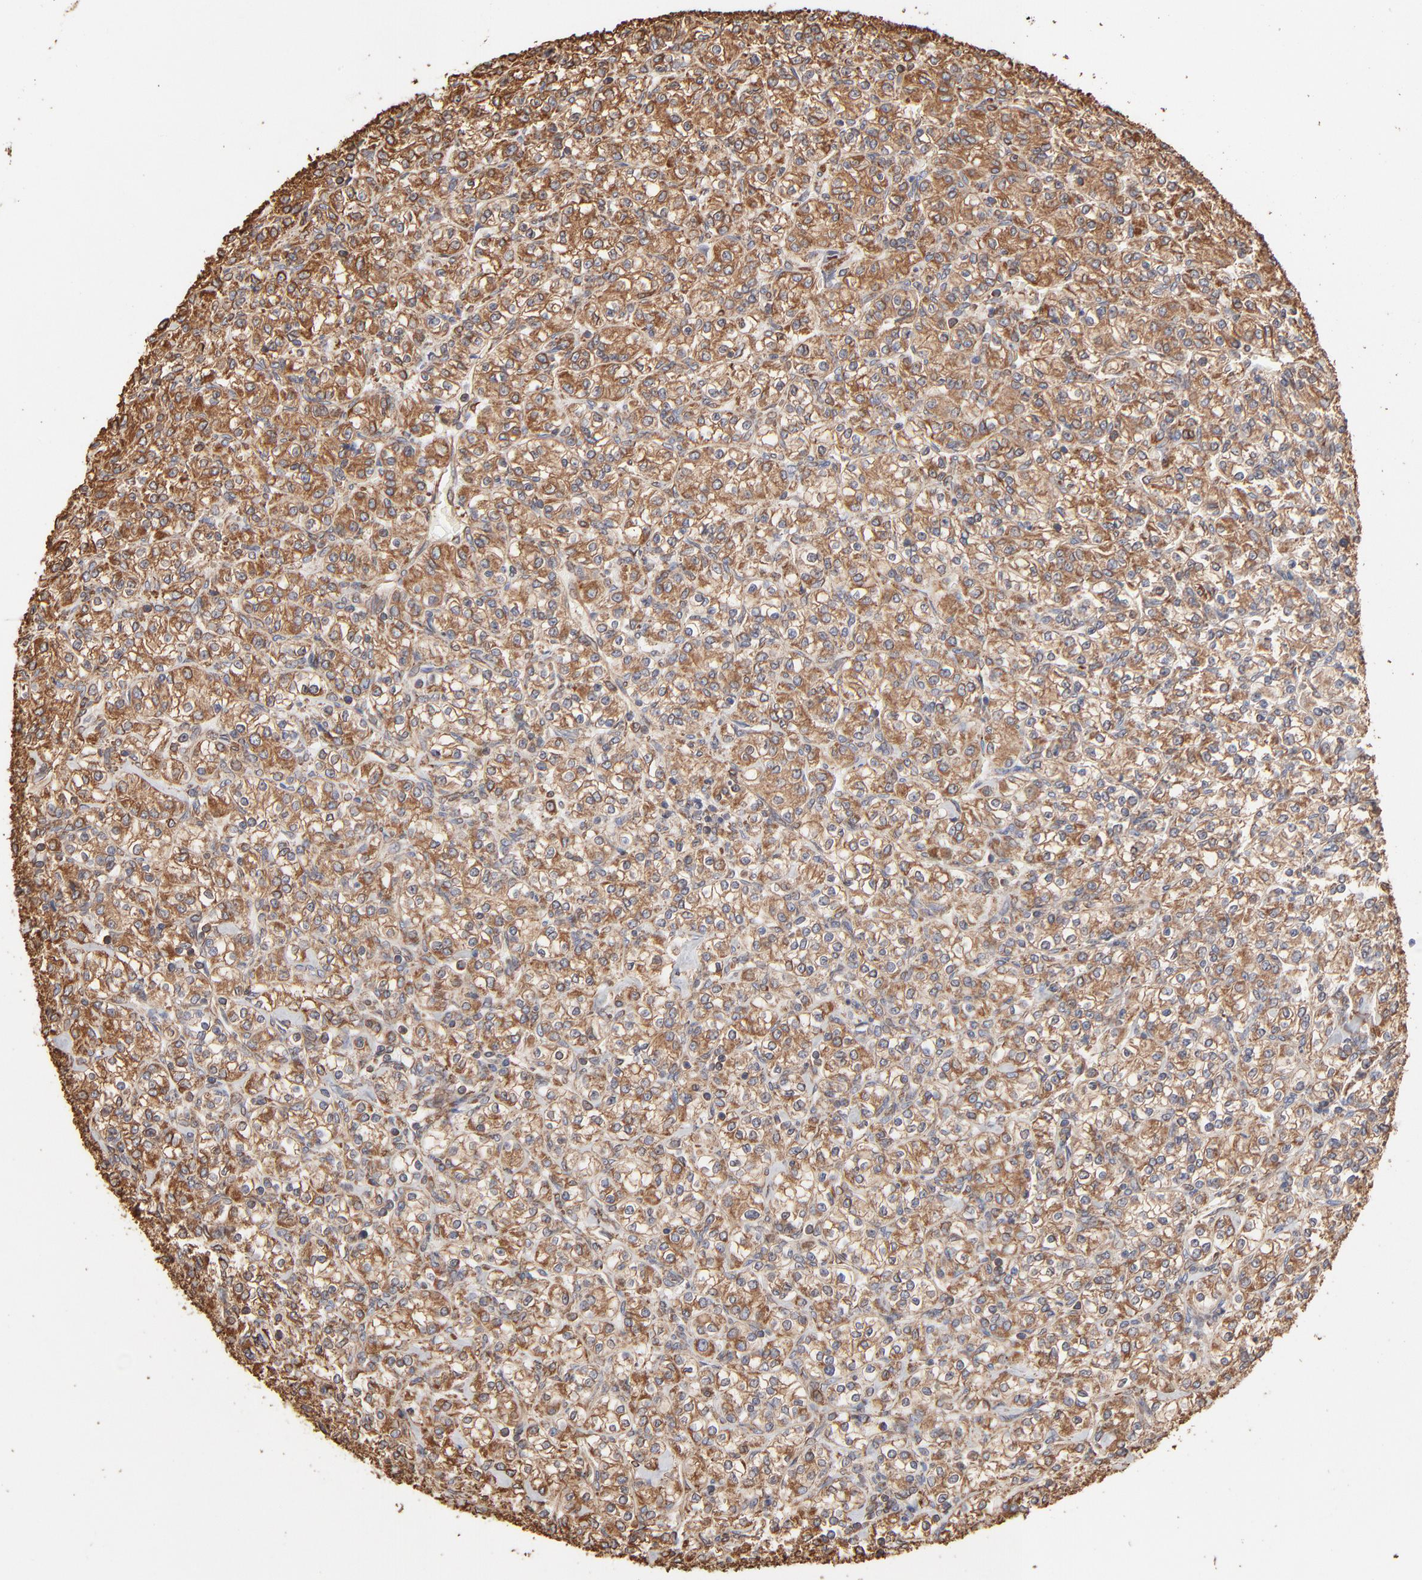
{"staining": {"intensity": "moderate", "quantity": ">75%", "location": "cytoplasmic/membranous"}, "tissue": "renal cancer", "cell_type": "Tumor cells", "image_type": "cancer", "snomed": [{"axis": "morphology", "description": "Adenocarcinoma, NOS"}, {"axis": "topography", "description": "Kidney"}], "caption": "DAB immunohistochemical staining of renal cancer (adenocarcinoma) reveals moderate cytoplasmic/membranous protein staining in approximately >75% of tumor cells. The staining was performed using DAB, with brown indicating positive protein expression. Nuclei are stained blue with hematoxylin.", "gene": "PDIA3", "patient": {"sex": "male", "age": 77}}